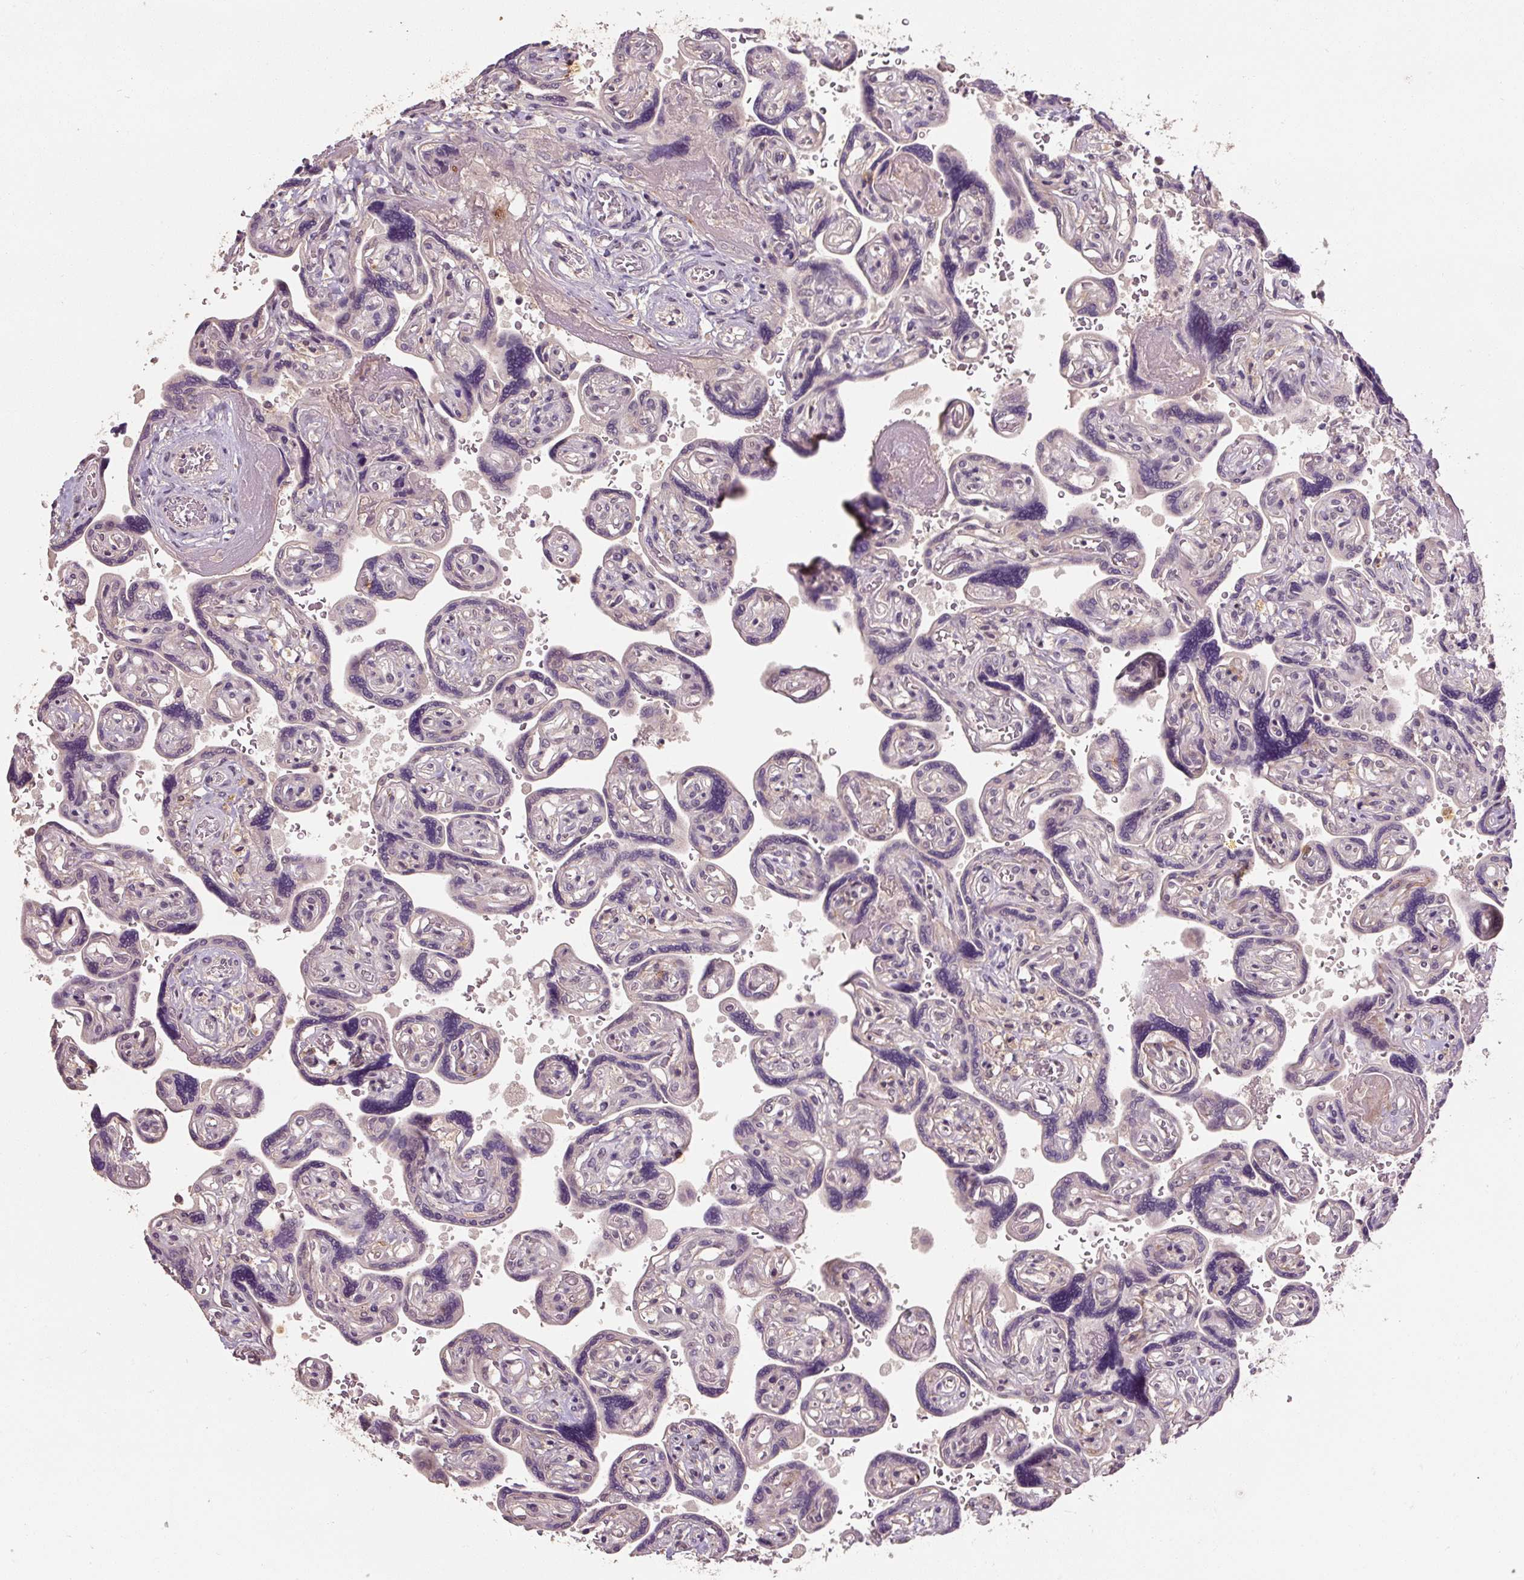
{"staining": {"intensity": "negative", "quantity": "none", "location": "none"}, "tissue": "placenta", "cell_type": "Trophoblastic cells", "image_type": "normal", "snomed": [{"axis": "morphology", "description": "Normal tissue, NOS"}, {"axis": "topography", "description": "Placenta"}], "caption": "DAB immunohistochemical staining of normal placenta reveals no significant expression in trophoblastic cells. (DAB immunohistochemistry visualized using brightfield microscopy, high magnification).", "gene": "CFAP65", "patient": {"sex": "female", "age": 32}}